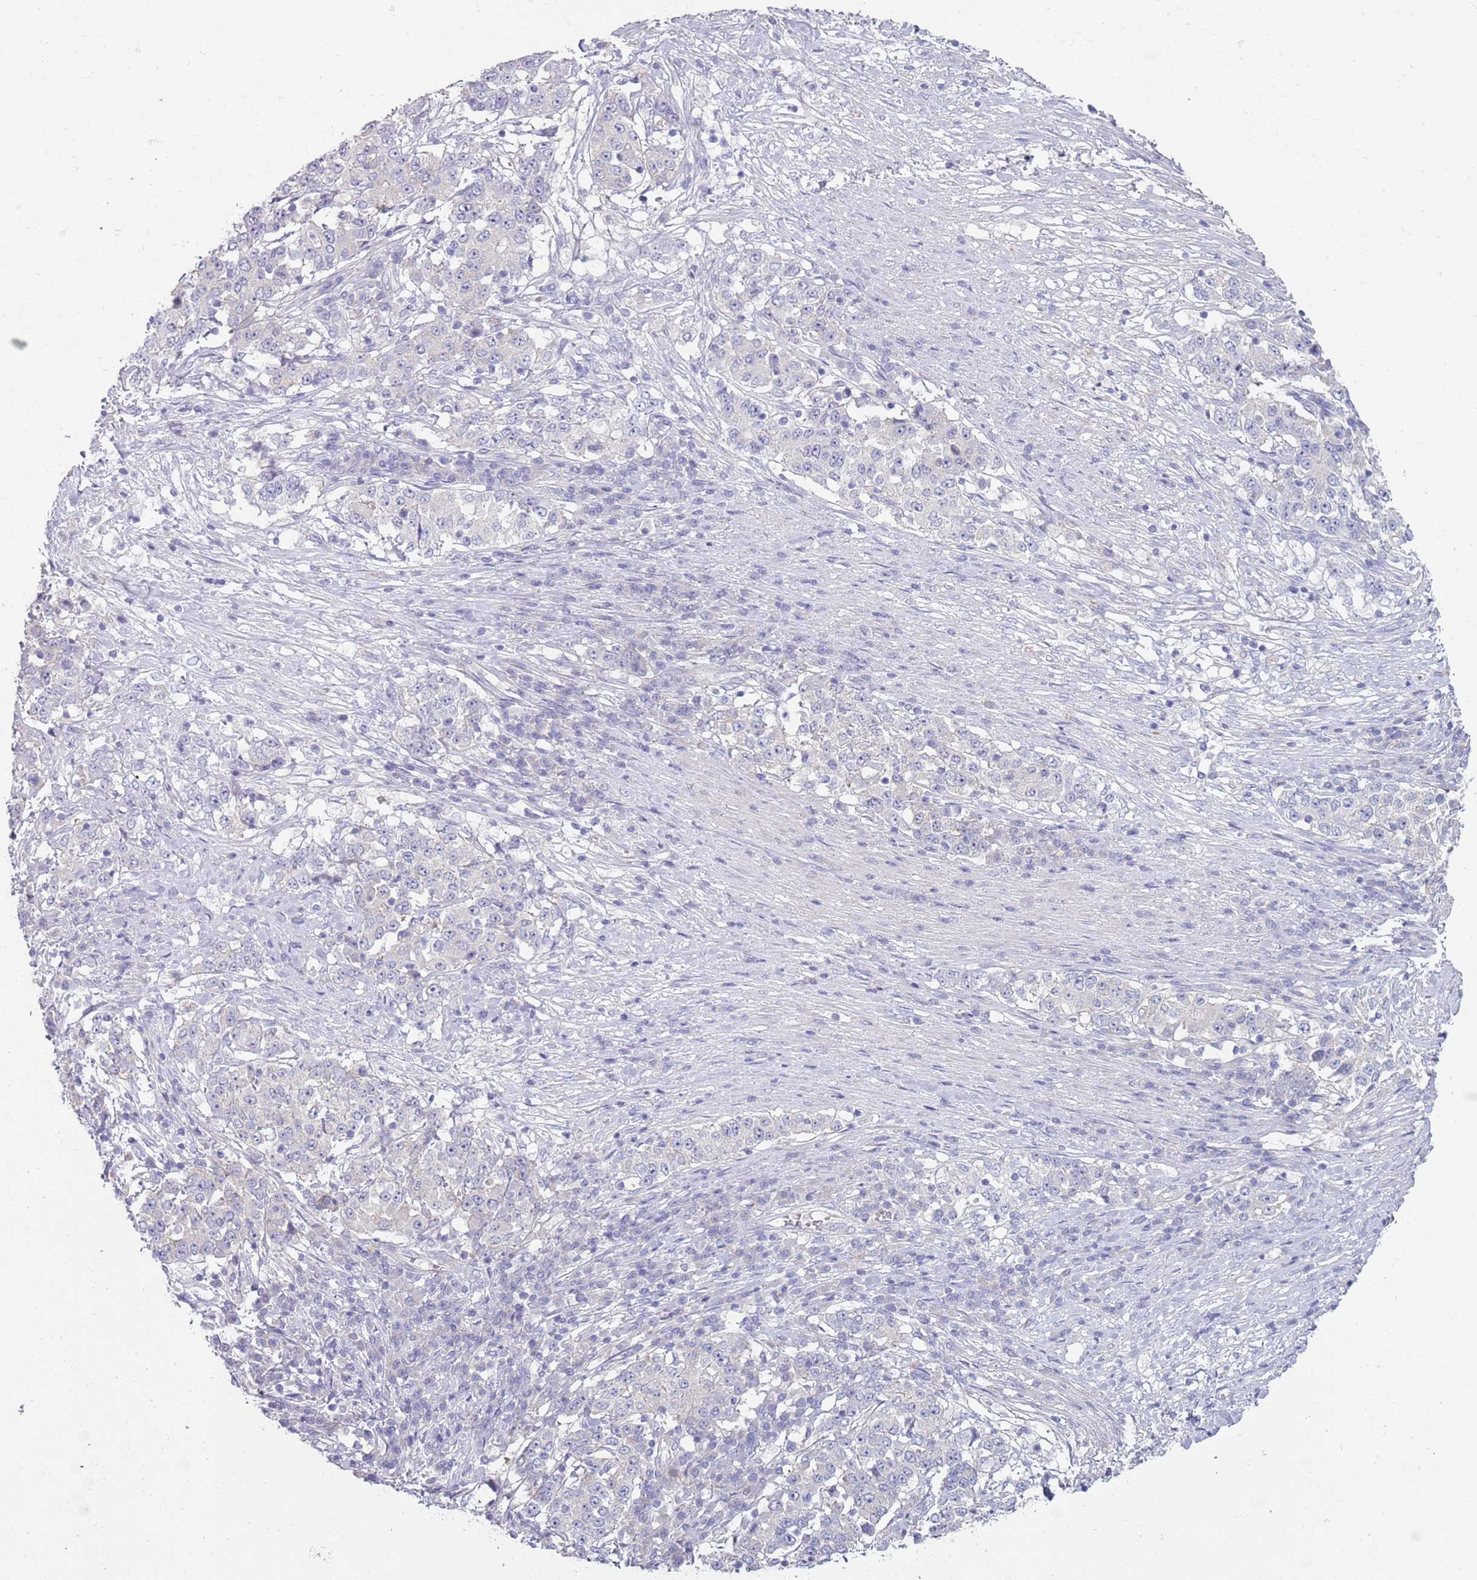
{"staining": {"intensity": "negative", "quantity": "none", "location": "none"}, "tissue": "stomach cancer", "cell_type": "Tumor cells", "image_type": "cancer", "snomed": [{"axis": "morphology", "description": "Adenocarcinoma, NOS"}, {"axis": "topography", "description": "Stomach"}], "caption": "Tumor cells are negative for protein expression in human stomach cancer.", "gene": "ZNF583", "patient": {"sex": "male", "age": 59}}